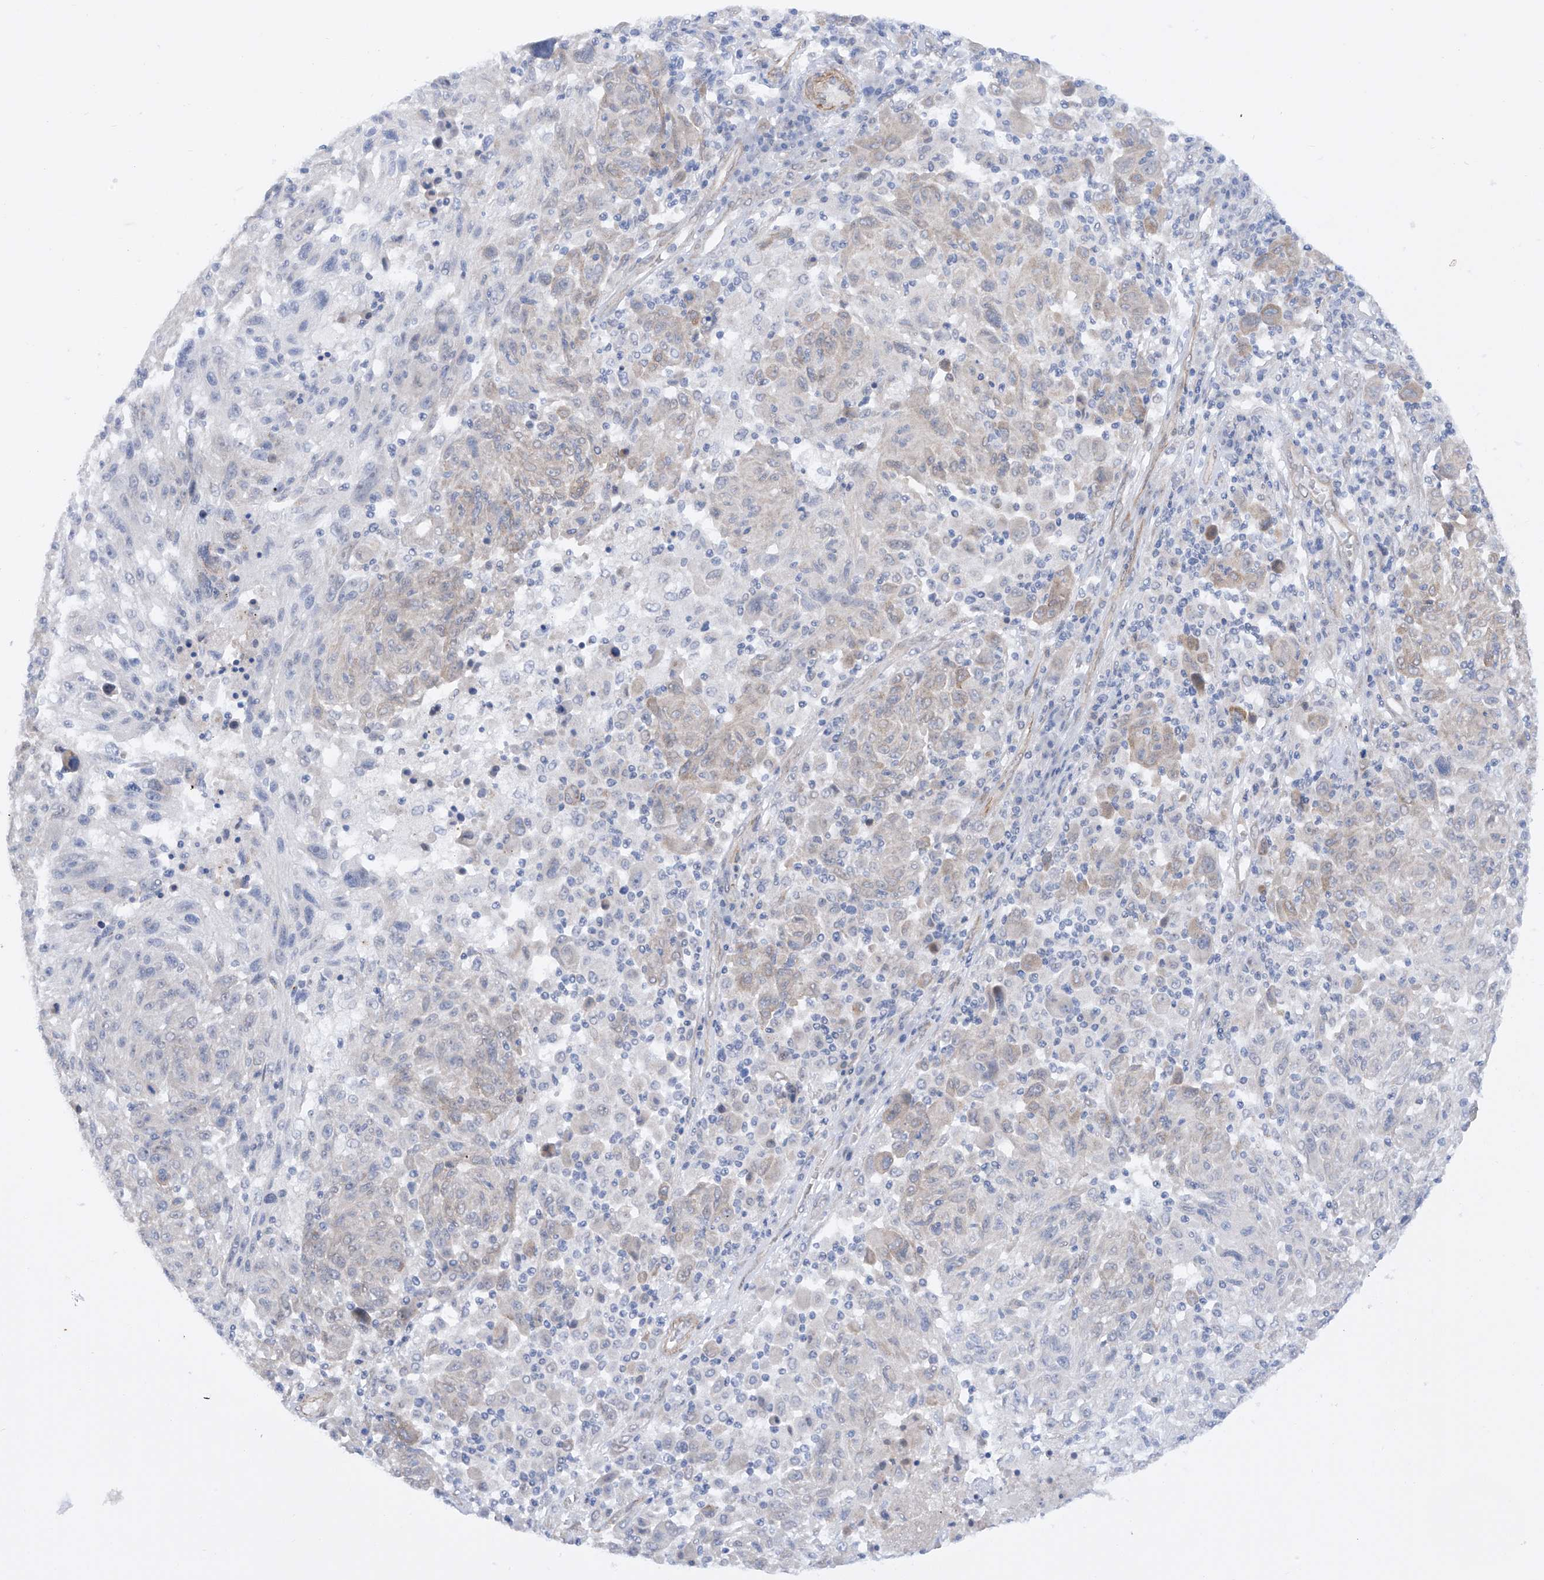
{"staining": {"intensity": "negative", "quantity": "none", "location": "none"}, "tissue": "melanoma", "cell_type": "Tumor cells", "image_type": "cancer", "snomed": [{"axis": "morphology", "description": "Malignant melanoma, NOS"}, {"axis": "topography", "description": "Skin"}], "caption": "Image shows no significant protein expression in tumor cells of melanoma. The staining was performed using DAB (3,3'-diaminobenzidine) to visualize the protein expression in brown, while the nuclei were stained in blue with hematoxylin (Magnification: 20x).", "gene": "ZNF490", "patient": {"sex": "male", "age": 53}}